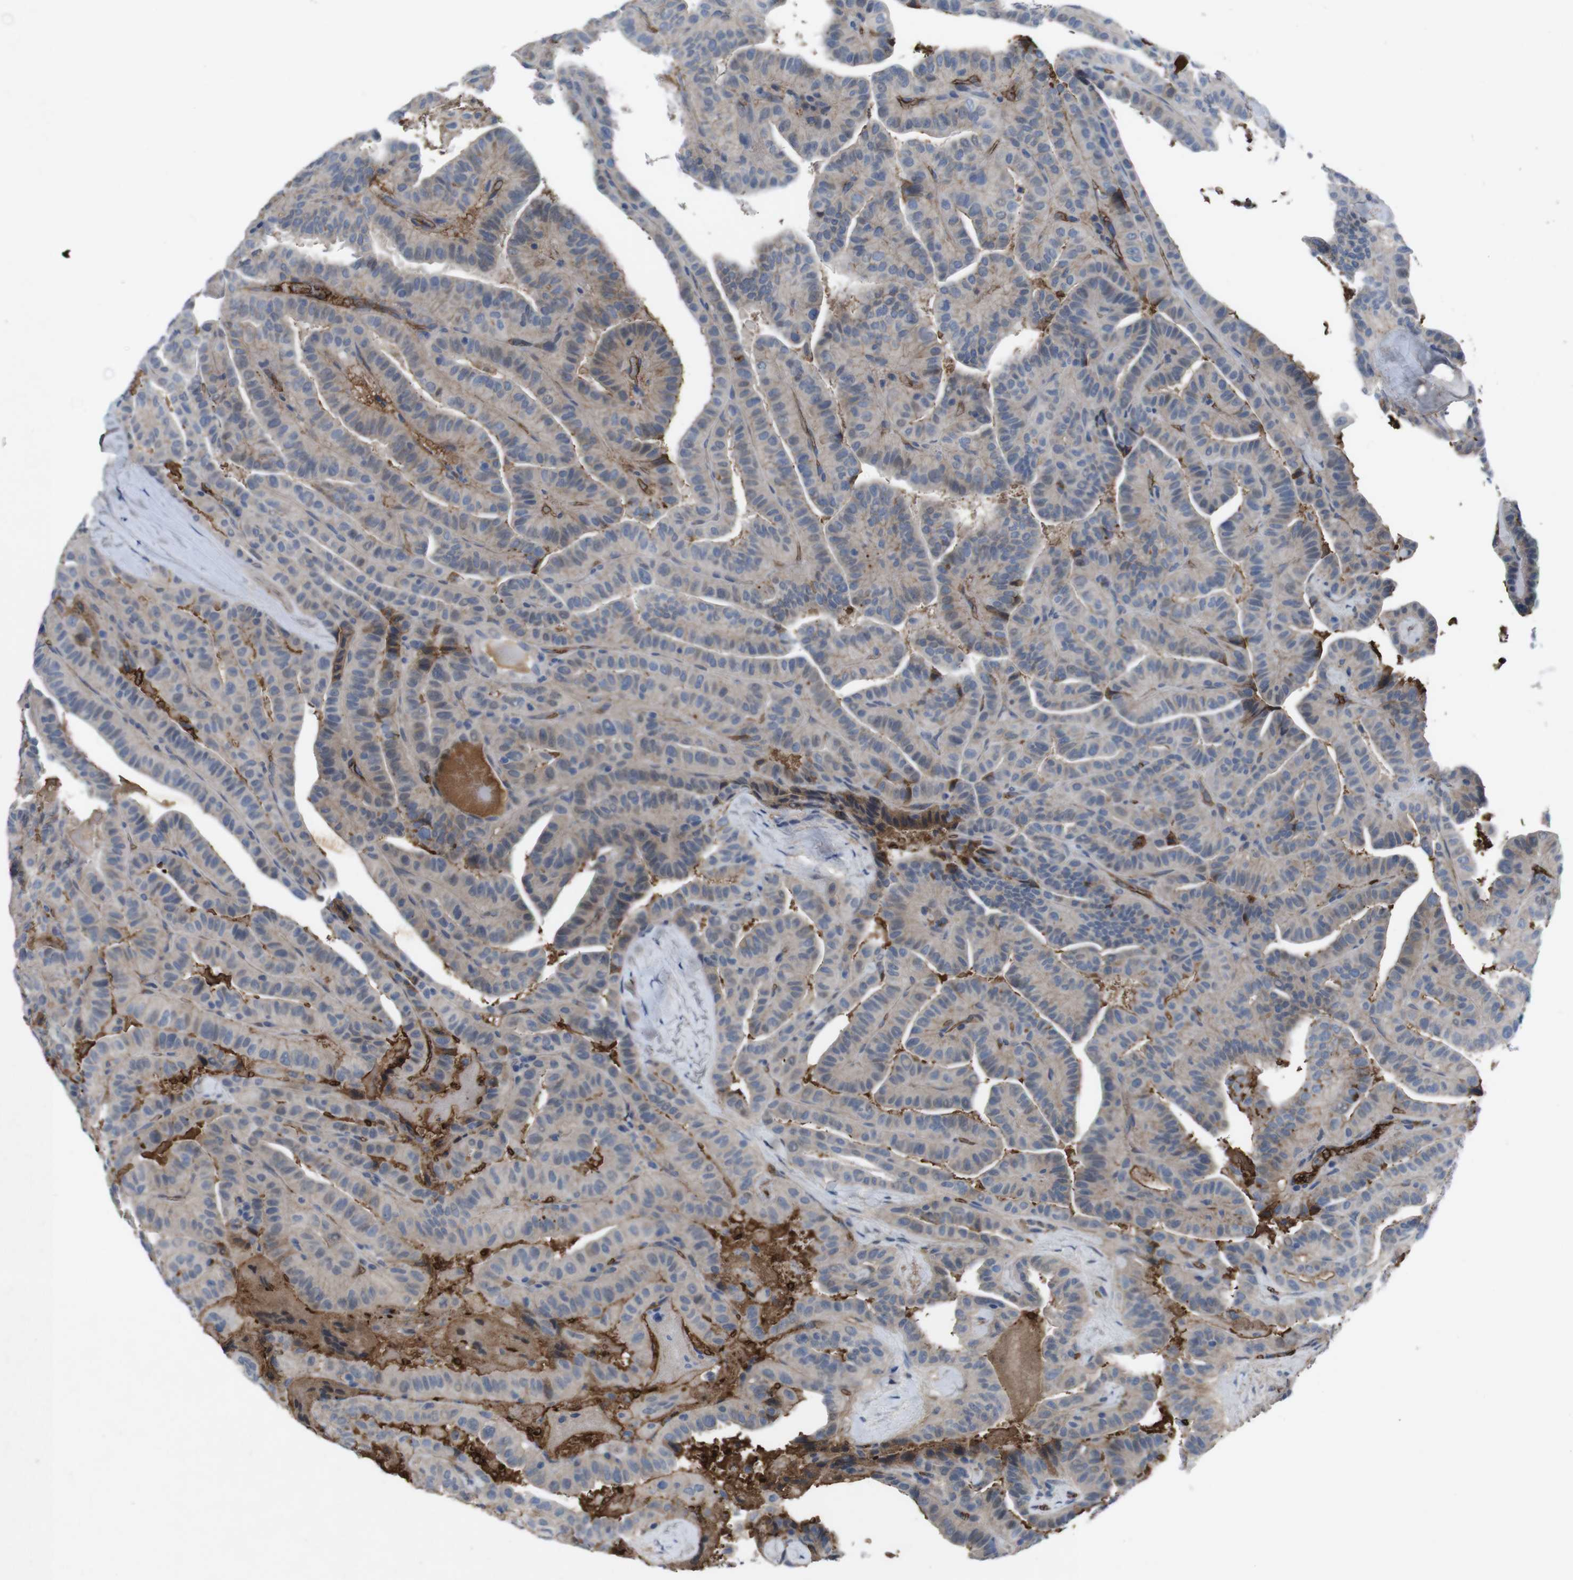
{"staining": {"intensity": "weak", "quantity": "25%-75%", "location": "cytoplasmic/membranous"}, "tissue": "thyroid cancer", "cell_type": "Tumor cells", "image_type": "cancer", "snomed": [{"axis": "morphology", "description": "Papillary adenocarcinoma, NOS"}, {"axis": "topography", "description": "Thyroid gland"}], "caption": "Weak cytoplasmic/membranous staining for a protein is present in approximately 25%-75% of tumor cells of thyroid cancer (papillary adenocarcinoma) using IHC.", "gene": "SPTB", "patient": {"sex": "male", "age": 77}}